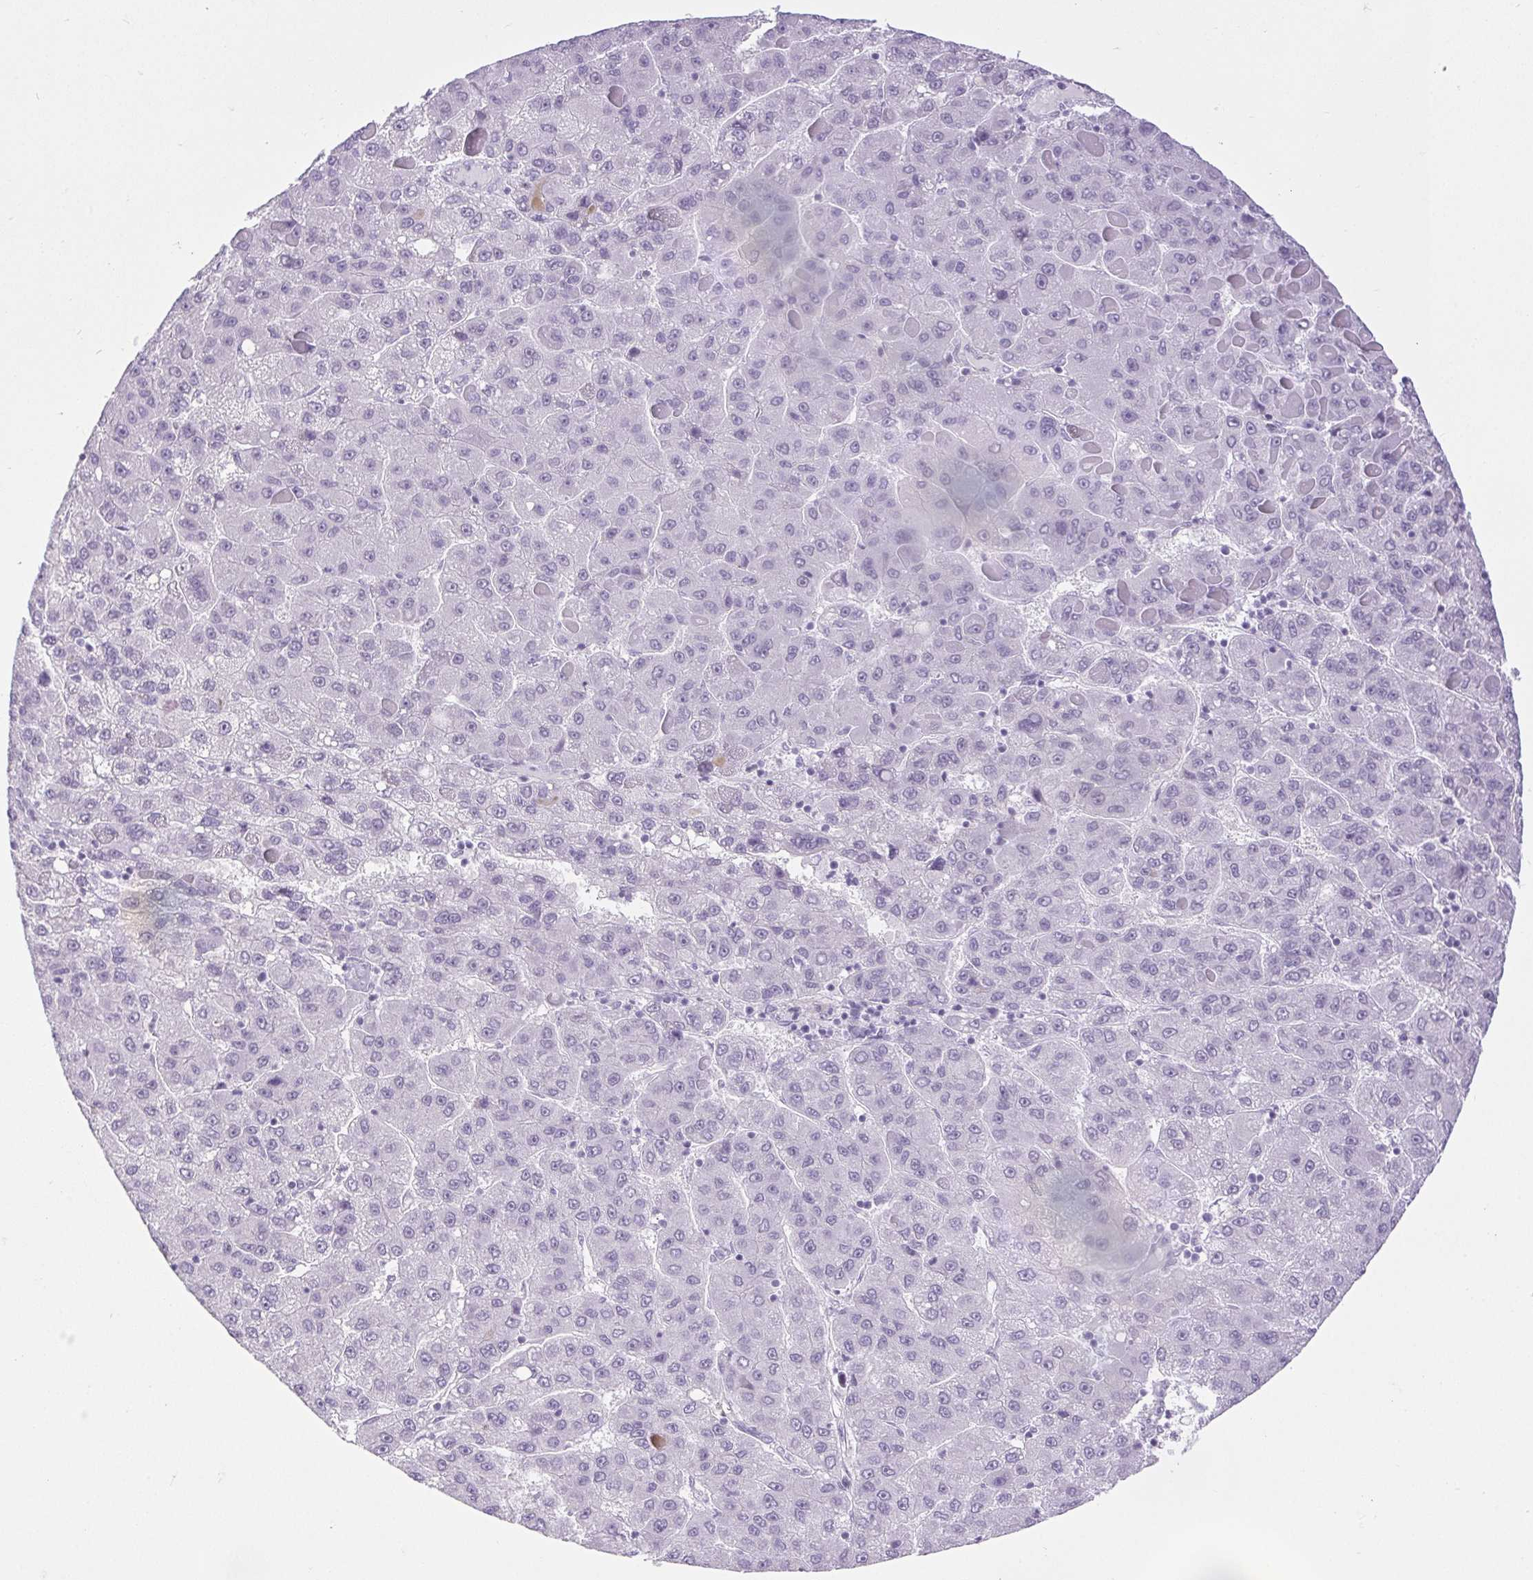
{"staining": {"intensity": "negative", "quantity": "none", "location": "none"}, "tissue": "liver cancer", "cell_type": "Tumor cells", "image_type": "cancer", "snomed": [{"axis": "morphology", "description": "Carcinoma, Hepatocellular, NOS"}, {"axis": "topography", "description": "Liver"}], "caption": "Human liver hepatocellular carcinoma stained for a protein using immunohistochemistry shows no expression in tumor cells.", "gene": "BCAS1", "patient": {"sex": "female", "age": 82}}